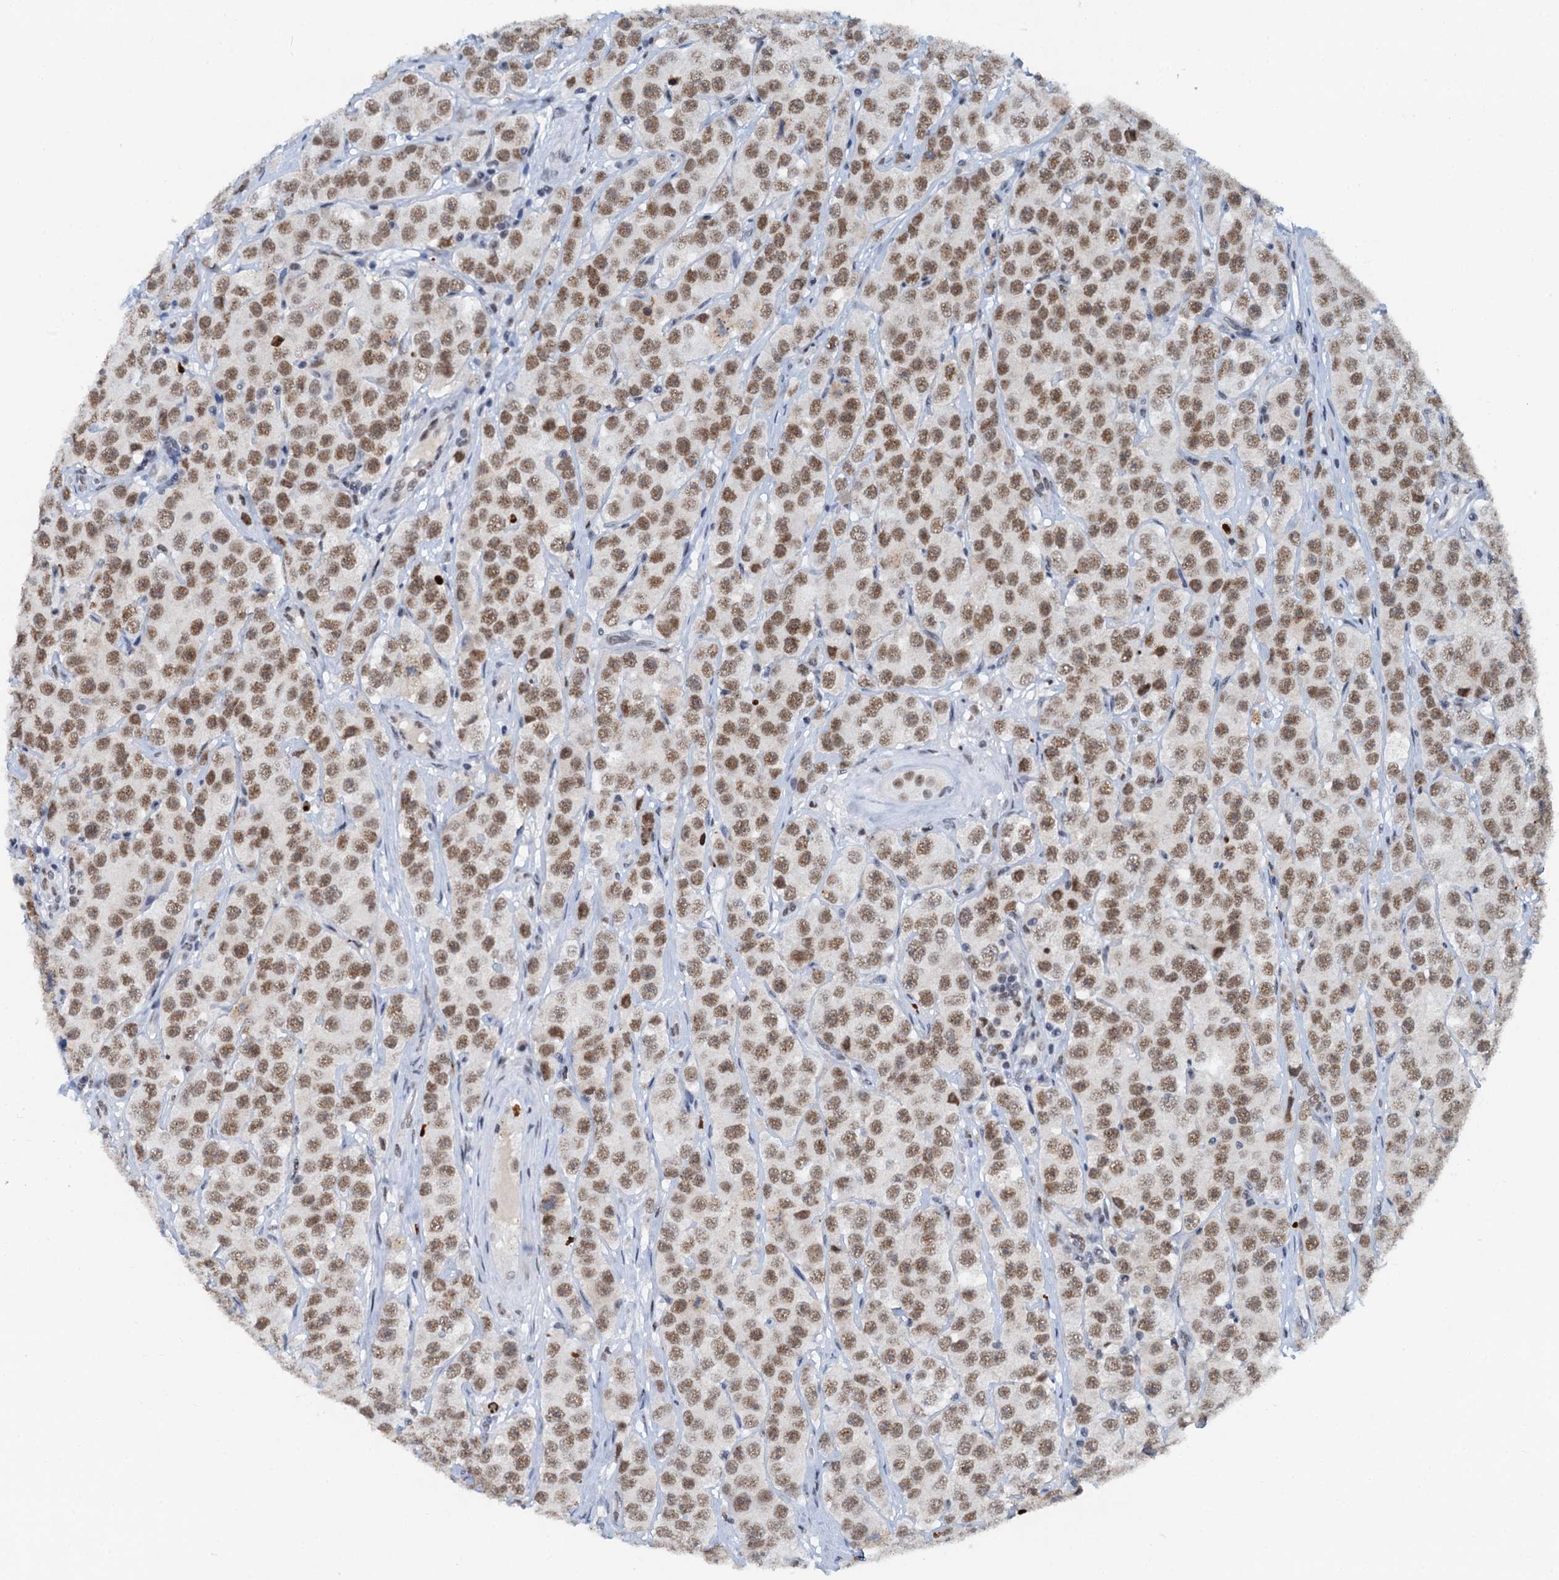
{"staining": {"intensity": "moderate", "quantity": ">75%", "location": "nuclear"}, "tissue": "testis cancer", "cell_type": "Tumor cells", "image_type": "cancer", "snomed": [{"axis": "morphology", "description": "Seminoma, NOS"}, {"axis": "topography", "description": "Testis"}], "caption": "A brown stain highlights moderate nuclear staining of a protein in human testis seminoma tumor cells.", "gene": "SNRPD1", "patient": {"sex": "male", "age": 28}}